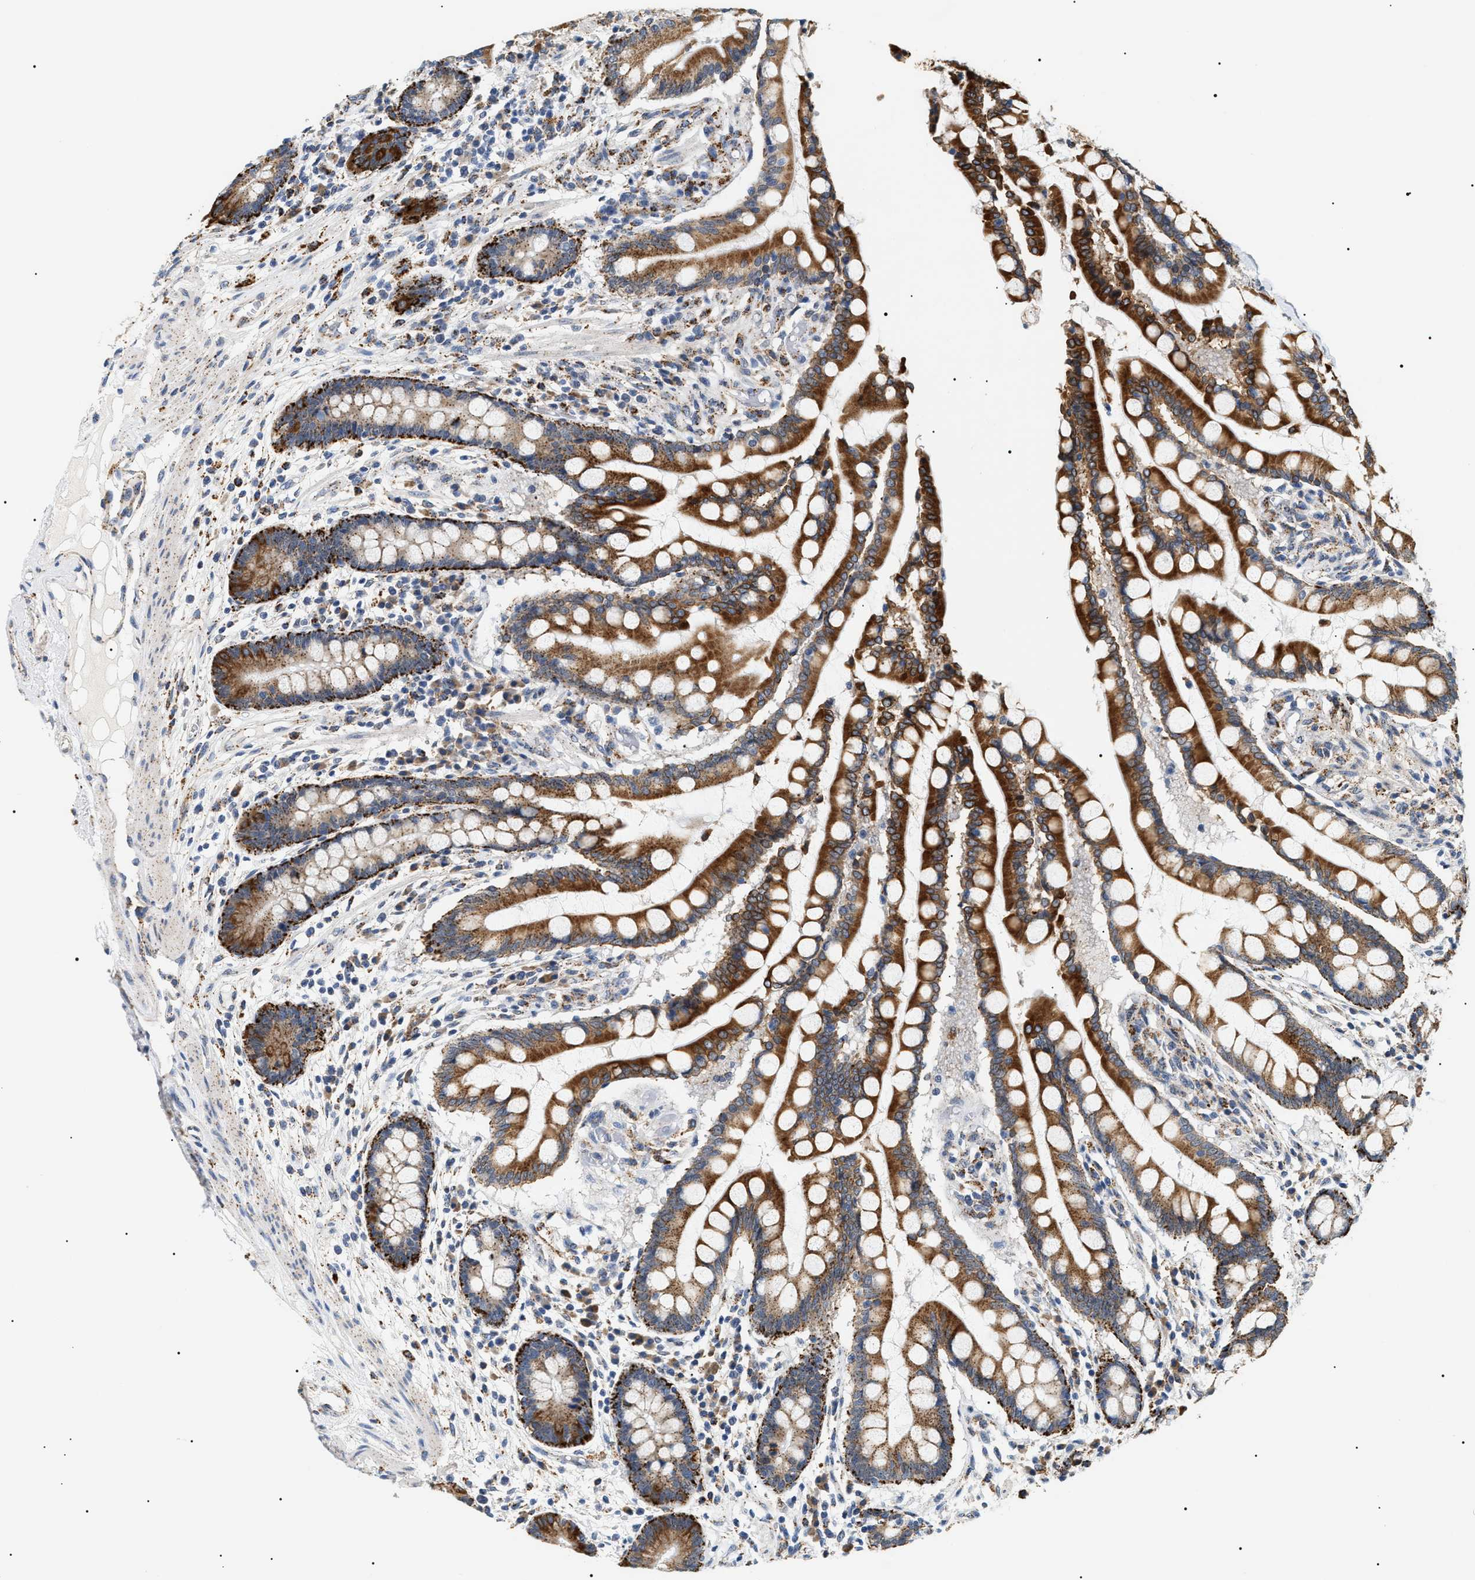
{"staining": {"intensity": "moderate", "quantity": ">75%", "location": "cytoplasmic/membranous"}, "tissue": "colon", "cell_type": "Endothelial cells", "image_type": "normal", "snomed": [{"axis": "morphology", "description": "Normal tissue, NOS"}, {"axis": "topography", "description": "Colon"}], "caption": "Normal colon was stained to show a protein in brown. There is medium levels of moderate cytoplasmic/membranous positivity in approximately >75% of endothelial cells. The staining was performed using DAB to visualize the protein expression in brown, while the nuclei were stained in blue with hematoxylin (Magnification: 20x).", "gene": "HSD17B11", "patient": {"sex": "male", "age": 73}}